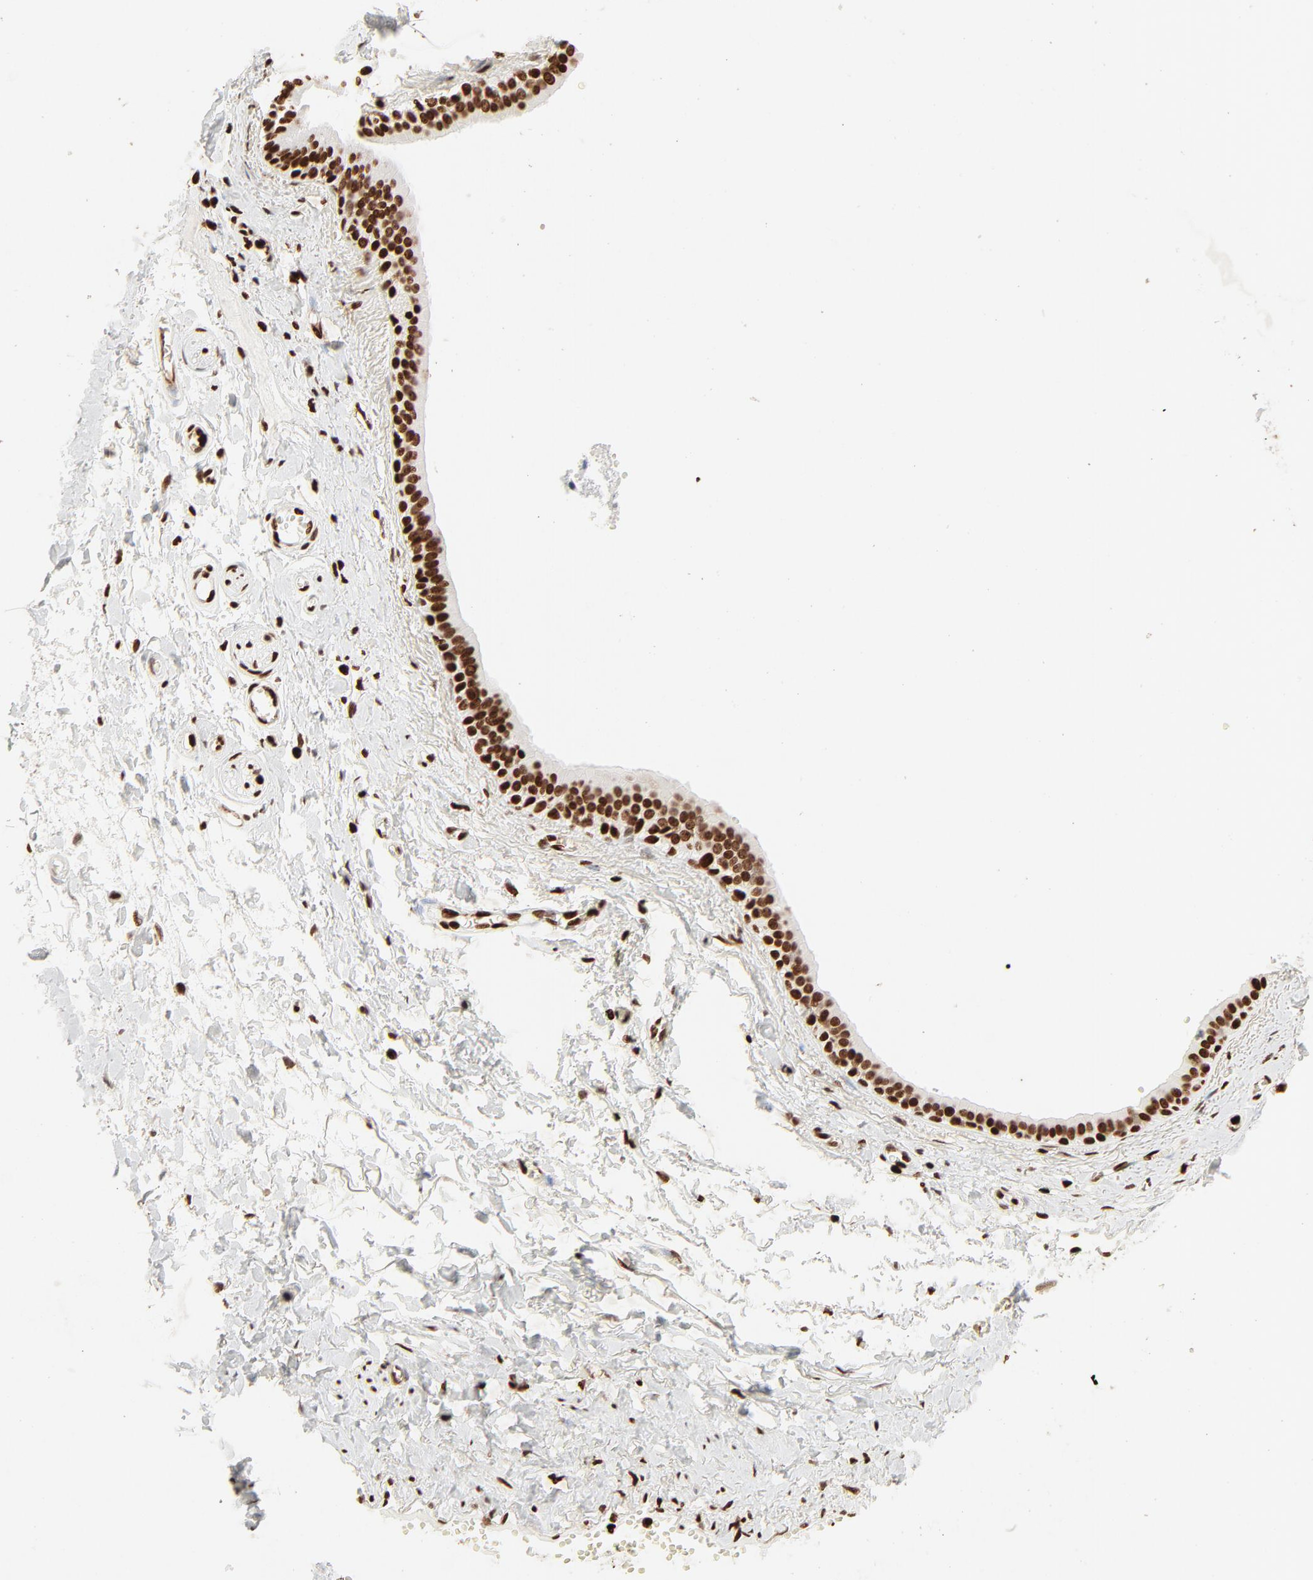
{"staining": {"intensity": "strong", "quantity": "<25%", "location": "nuclear"}, "tissue": "adipose tissue", "cell_type": "Adipocytes", "image_type": "normal", "snomed": [{"axis": "morphology", "description": "Normal tissue, NOS"}, {"axis": "morphology", "description": "Inflammation, NOS"}, {"axis": "topography", "description": "Salivary gland"}, {"axis": "topography", "description": "Peripheral nerve tissue"}], "caption": "This image displays IHC staining of unremarkable human adipose tissue, with medium strong nuclear positivity in about <25% of adipocytes.", "gene": "HMGB1", "patient": {"sex": "female", "age": 75}}